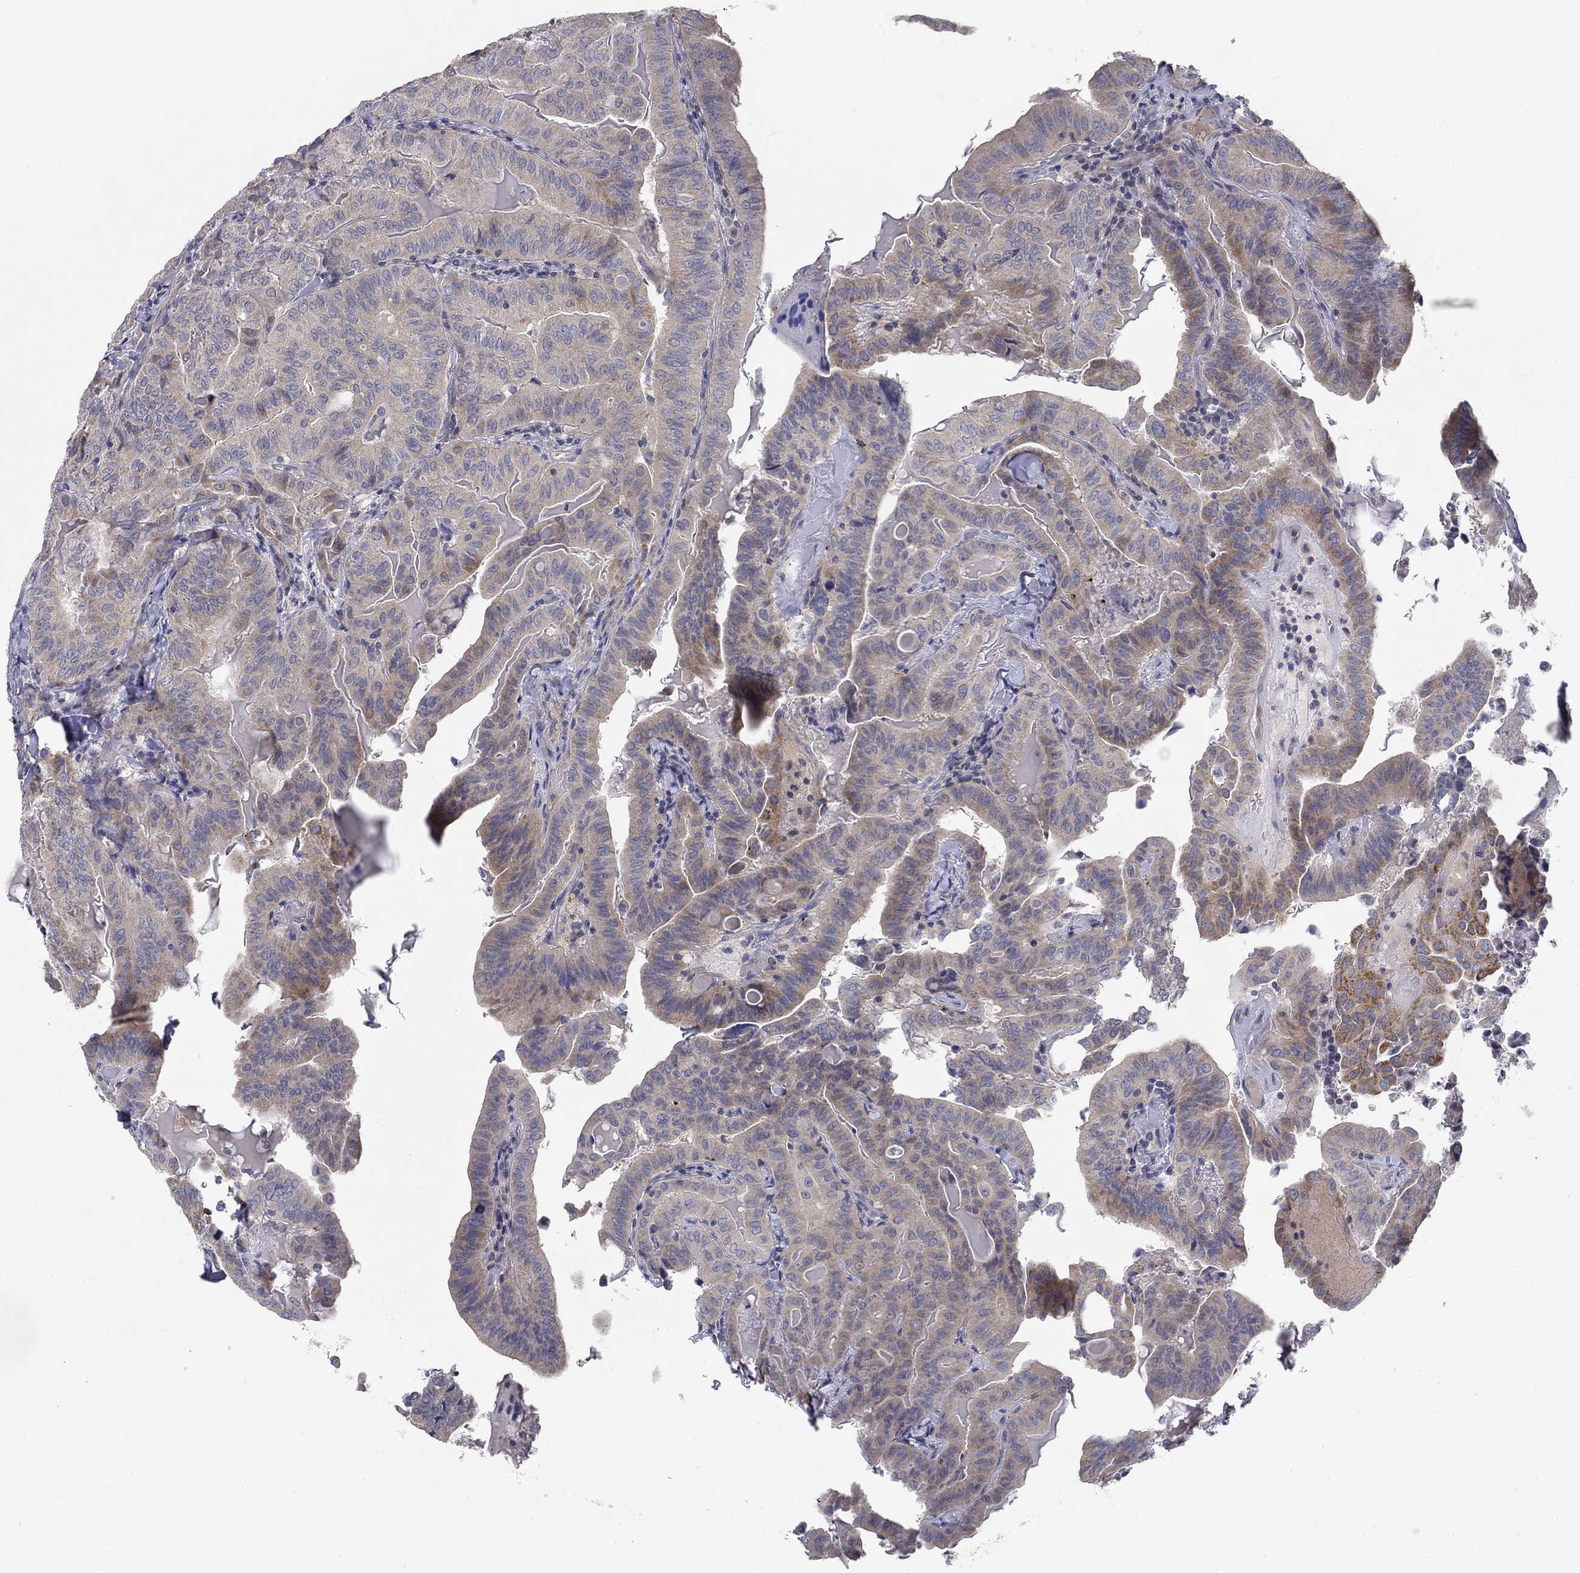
{"staining": {"intensity": "moderate", "quantity": "<25%", "location": "cytoplasmic/membranous"}, "tissue": "thyroid cancer", "cell_type": "Tumor cells", "image_type": "cancer", "snomed": [{"axis": "morphology", "description": "Papillary adenocarcinoma, NOS"}, {"axis": "topography", "description": "Thyroid gland"}], "caption": "Immunohistochemistry micrograph of thyroid papillary adenocarcinoma stained for a protein (brown), which reveals low levels of moderate cytoplasmic/membranous expression in about <25% of tumor cells.", "gene": "GRK7", "patient": {"sex": "female", "age": 68}}